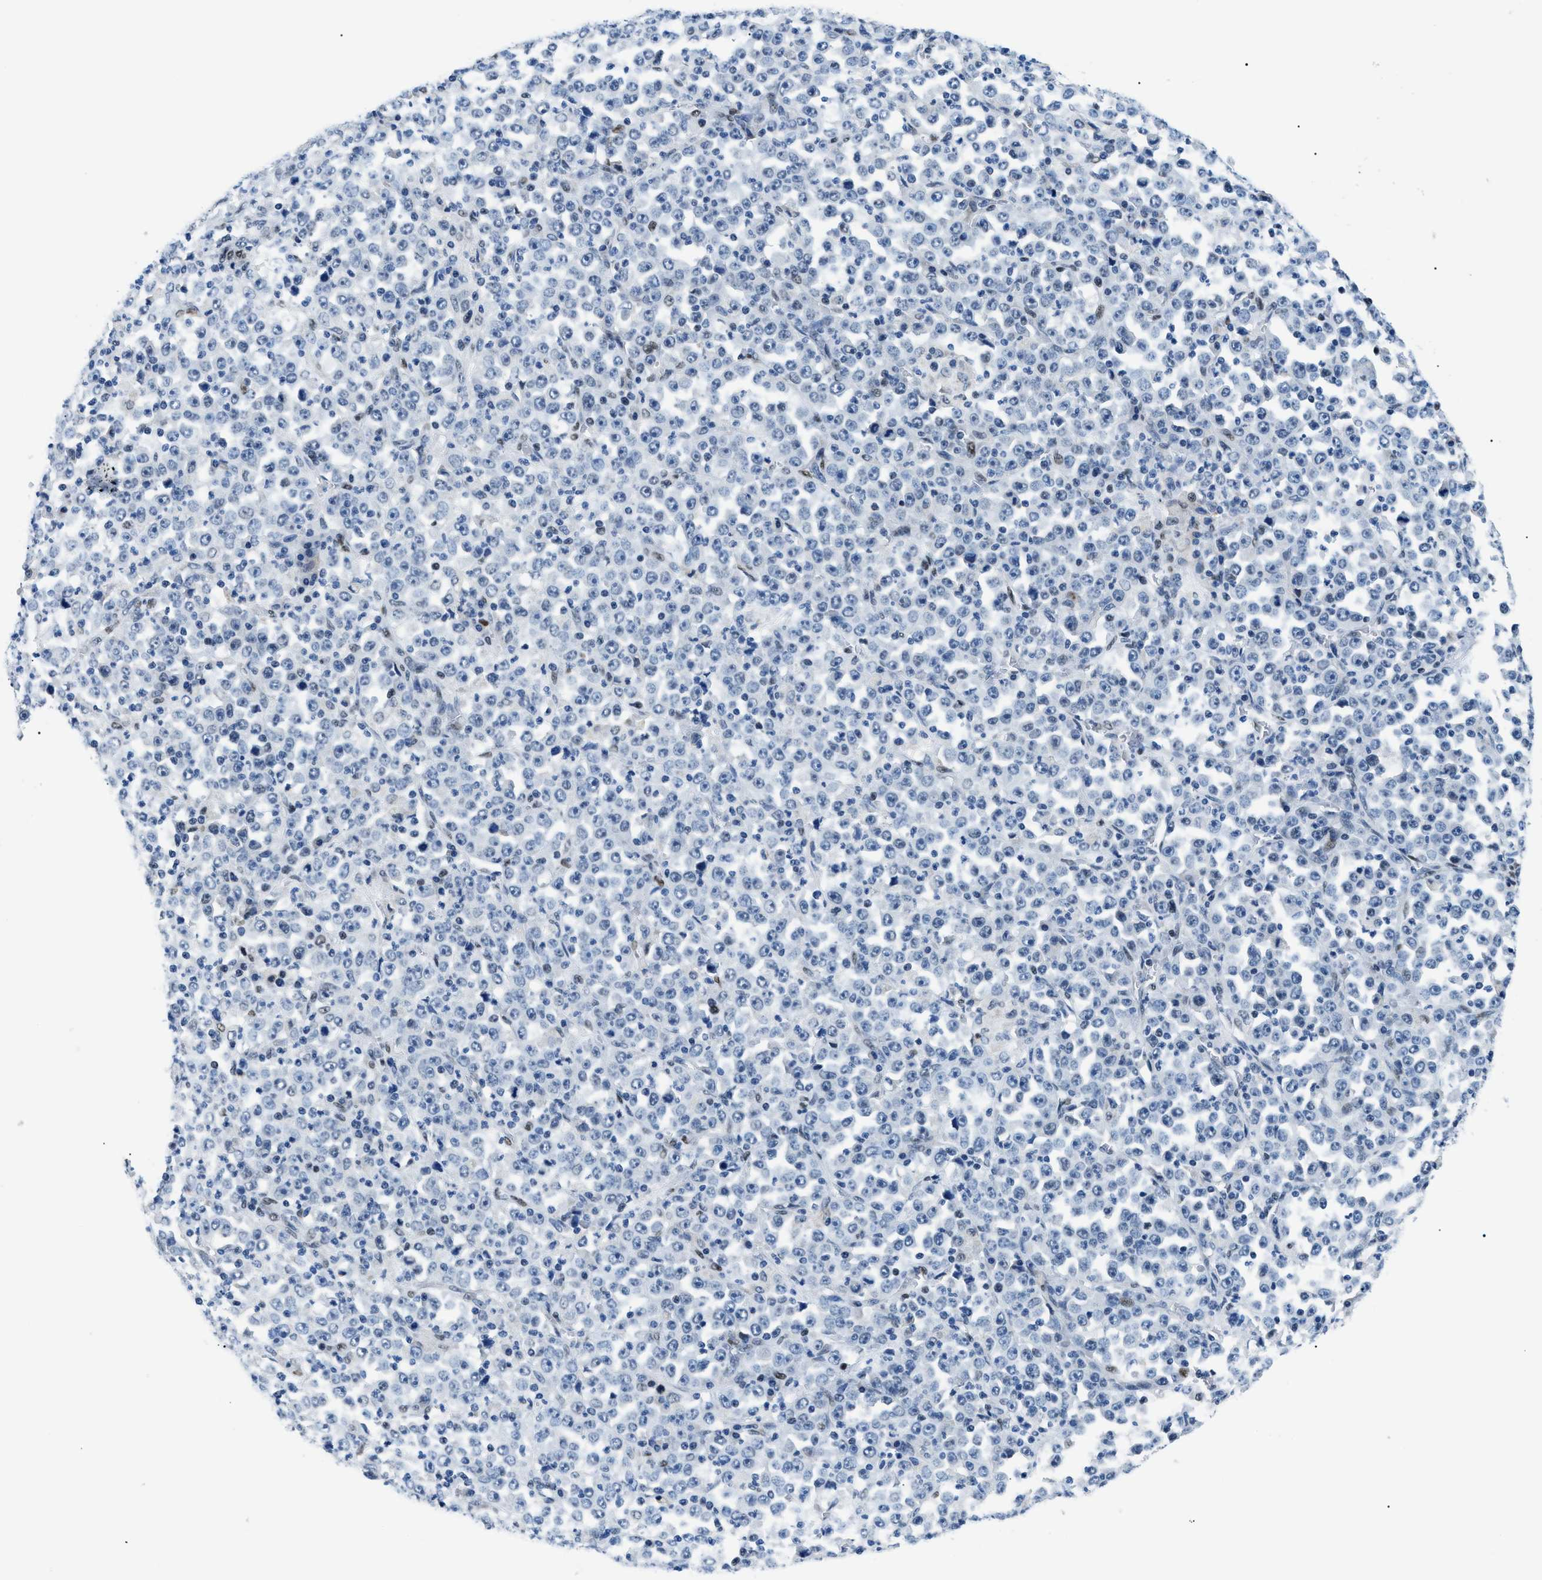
{"staining": {"intensity": "weak", "quantity": "<25%", "location": "nuclear"}, "tissue": "stomach cancer", "cell_type": "Tumor cells", "image_type": "cancer", "snomed": [{"axis": "morphology", "description": "Normal tissue, NOS"}, {"axis": "morphology", "description": "Adenocarcinoma, NOS"}, {"axis": "topography", "description": "Stomach, upper"}, {"axis": "topography", "description": "Stomach"}], "caption": "Immunohistochemistry of human stomach cancer (adenocarcinoma) reveals no positivity in tumor cells.", "gene": "SMARCC1", "patient": {"sex": "male", "age": 59}}